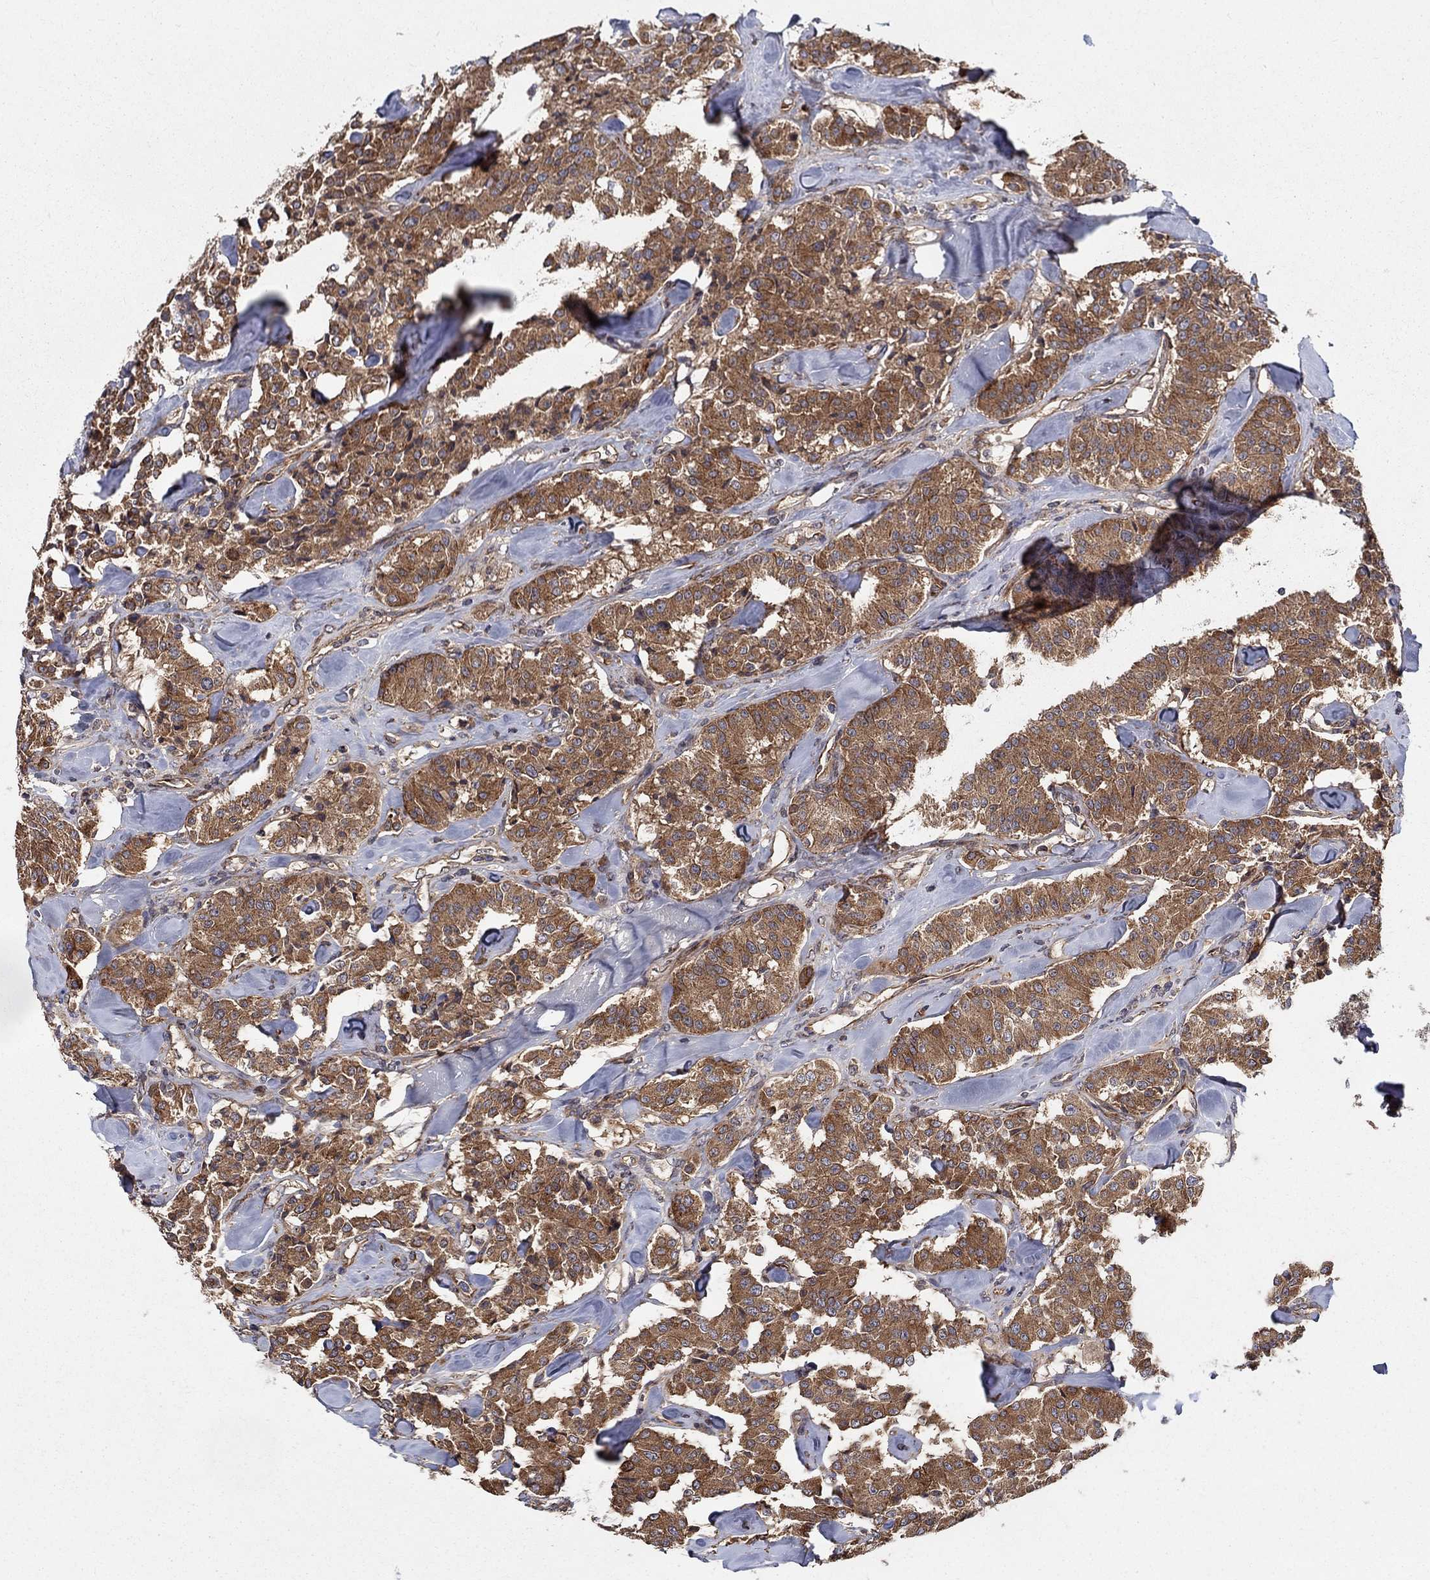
{"staining": {"intensity": "strong", "quantity": "25%-75%", "location": "cytoplasmic/membranous"}, "tissue": "carcinoid", "cell_type": "Tumor cells", "image_type": "cancer", "snomed": [{"axis": "morphology", "description": "Carcinoid, malignant, NOS"}, {"axis": "topography", "description": "Pancreas"}], "caption": "About 25%-75% of tumor cells in human carcinoid display strong cytoplasmic/membranous protein positivity as visualized by brown immunohistochemical staining.", "gene": "BMERB1", "patient": {"sex": "male", "age": 41}}